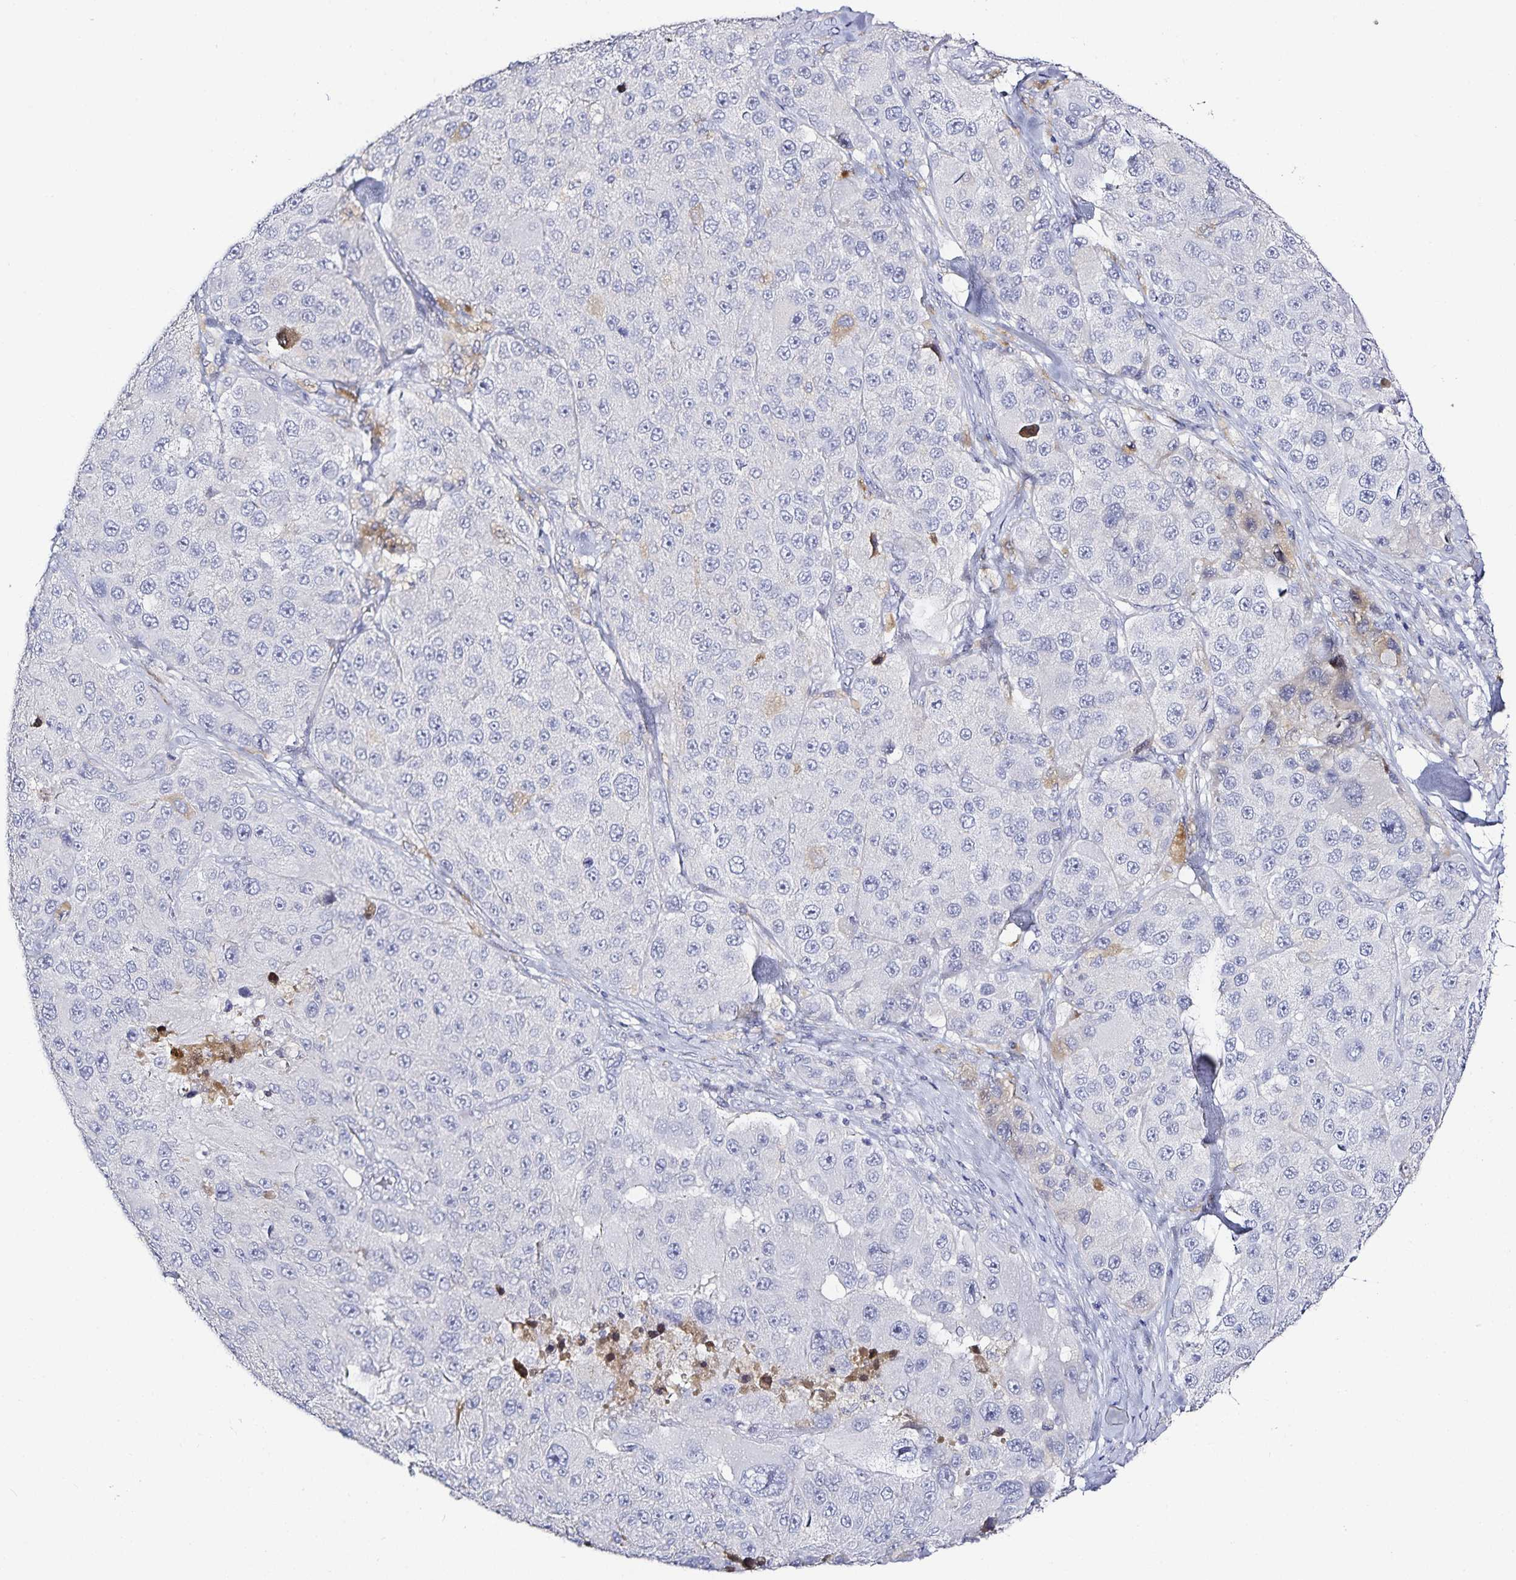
{"staining": {"intensity": "negative", "quantity": "none", "location": "none"}, "tissue": "melanoma", "cell_type": "Tumor cells", "image_type": "cancer", "snomed": [{"axis": "morphology", "description": "Malignant melanoma, Metastatic site"}, {"axis": "topography", "description": "Lymph node"}], "caption": "High magnification brightfield microscopy of malignant melanoma (metastatic site) stained with DAB (3,3'-diaminobenzidine) (brown) and counterstained with hematoxylin (blue): tumor cells show no significant positivity.", "gene": "TTR", "patient": {"sex": "male", "age": 62}}